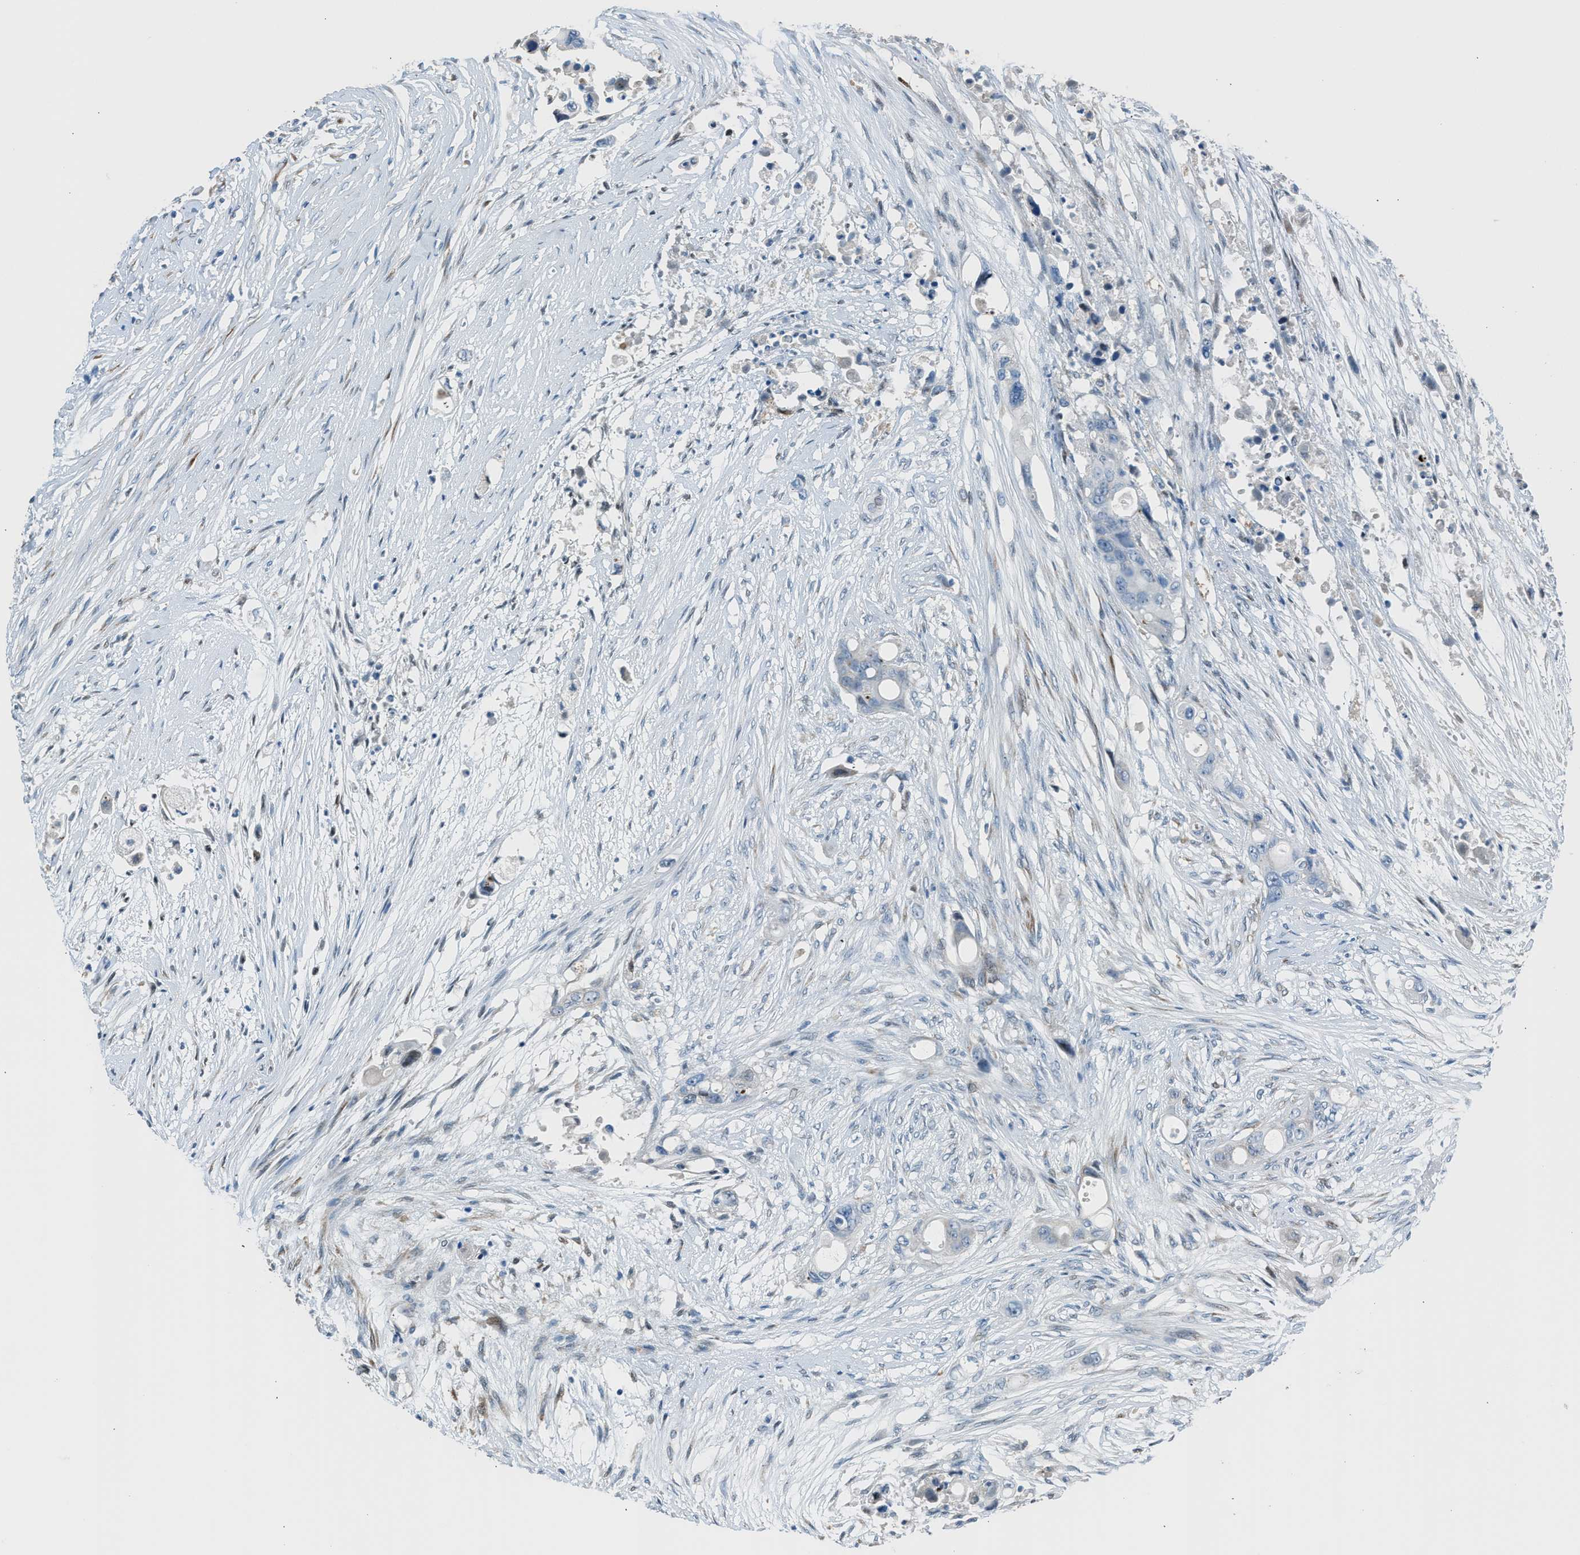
{"staining": {"intensity": "negative", "quantity": "none", "location": "none"}, "tissue": "colorectal cancer", "cell_type": "Tumor cells", "image_type": "cancer", "snomed": [{"axis": "morphology", "description": "Adenocarcinoma, NOS"}, {"axis": "topography", "description": "Colon"}], "caption": "An image of human colorectal adenocarcinoma is negative for staining in tumor cells.", "gene": "RNF41", "patient": {"sex": "female", "age": 57}}